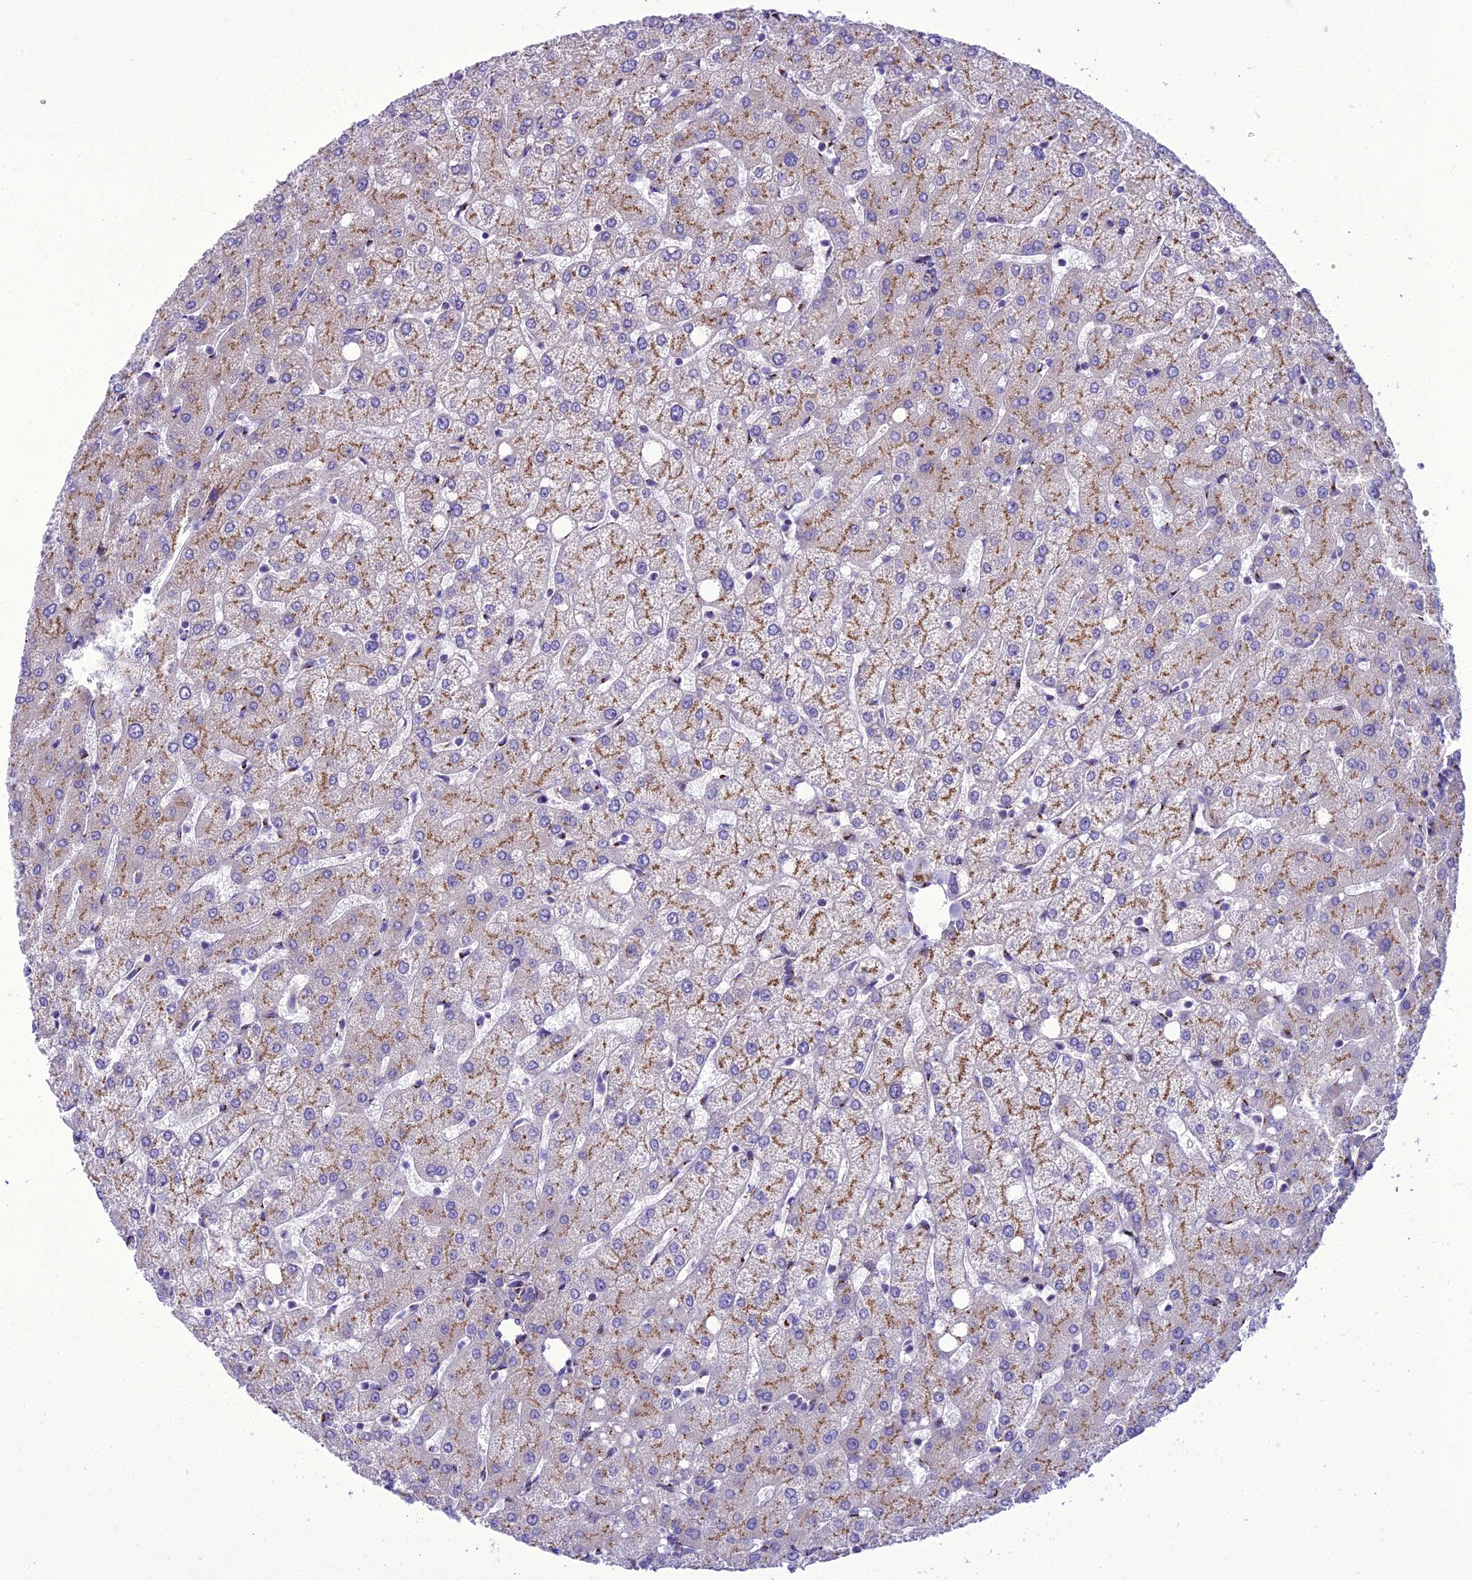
{"staining": {"intensity": "negative", "quantity": "none", "location": "none"}, "tissue": "liver", "cell_type": "Cholangiocytes", "image_type": "normal", "snomed": [{"axis": "morphology", "description": "Normal tissue, NOS"}, {"axis": "topography", "description": "Liver"}], "caption": "This is a image of immunohistochemistry staining of unremarkable liver, which shows no staining in cholangiocytes. (IHC, brightfield microscopy, high magnification).", "gene": "GOLM2", "patient": {"sex": "female", "age": 54}}